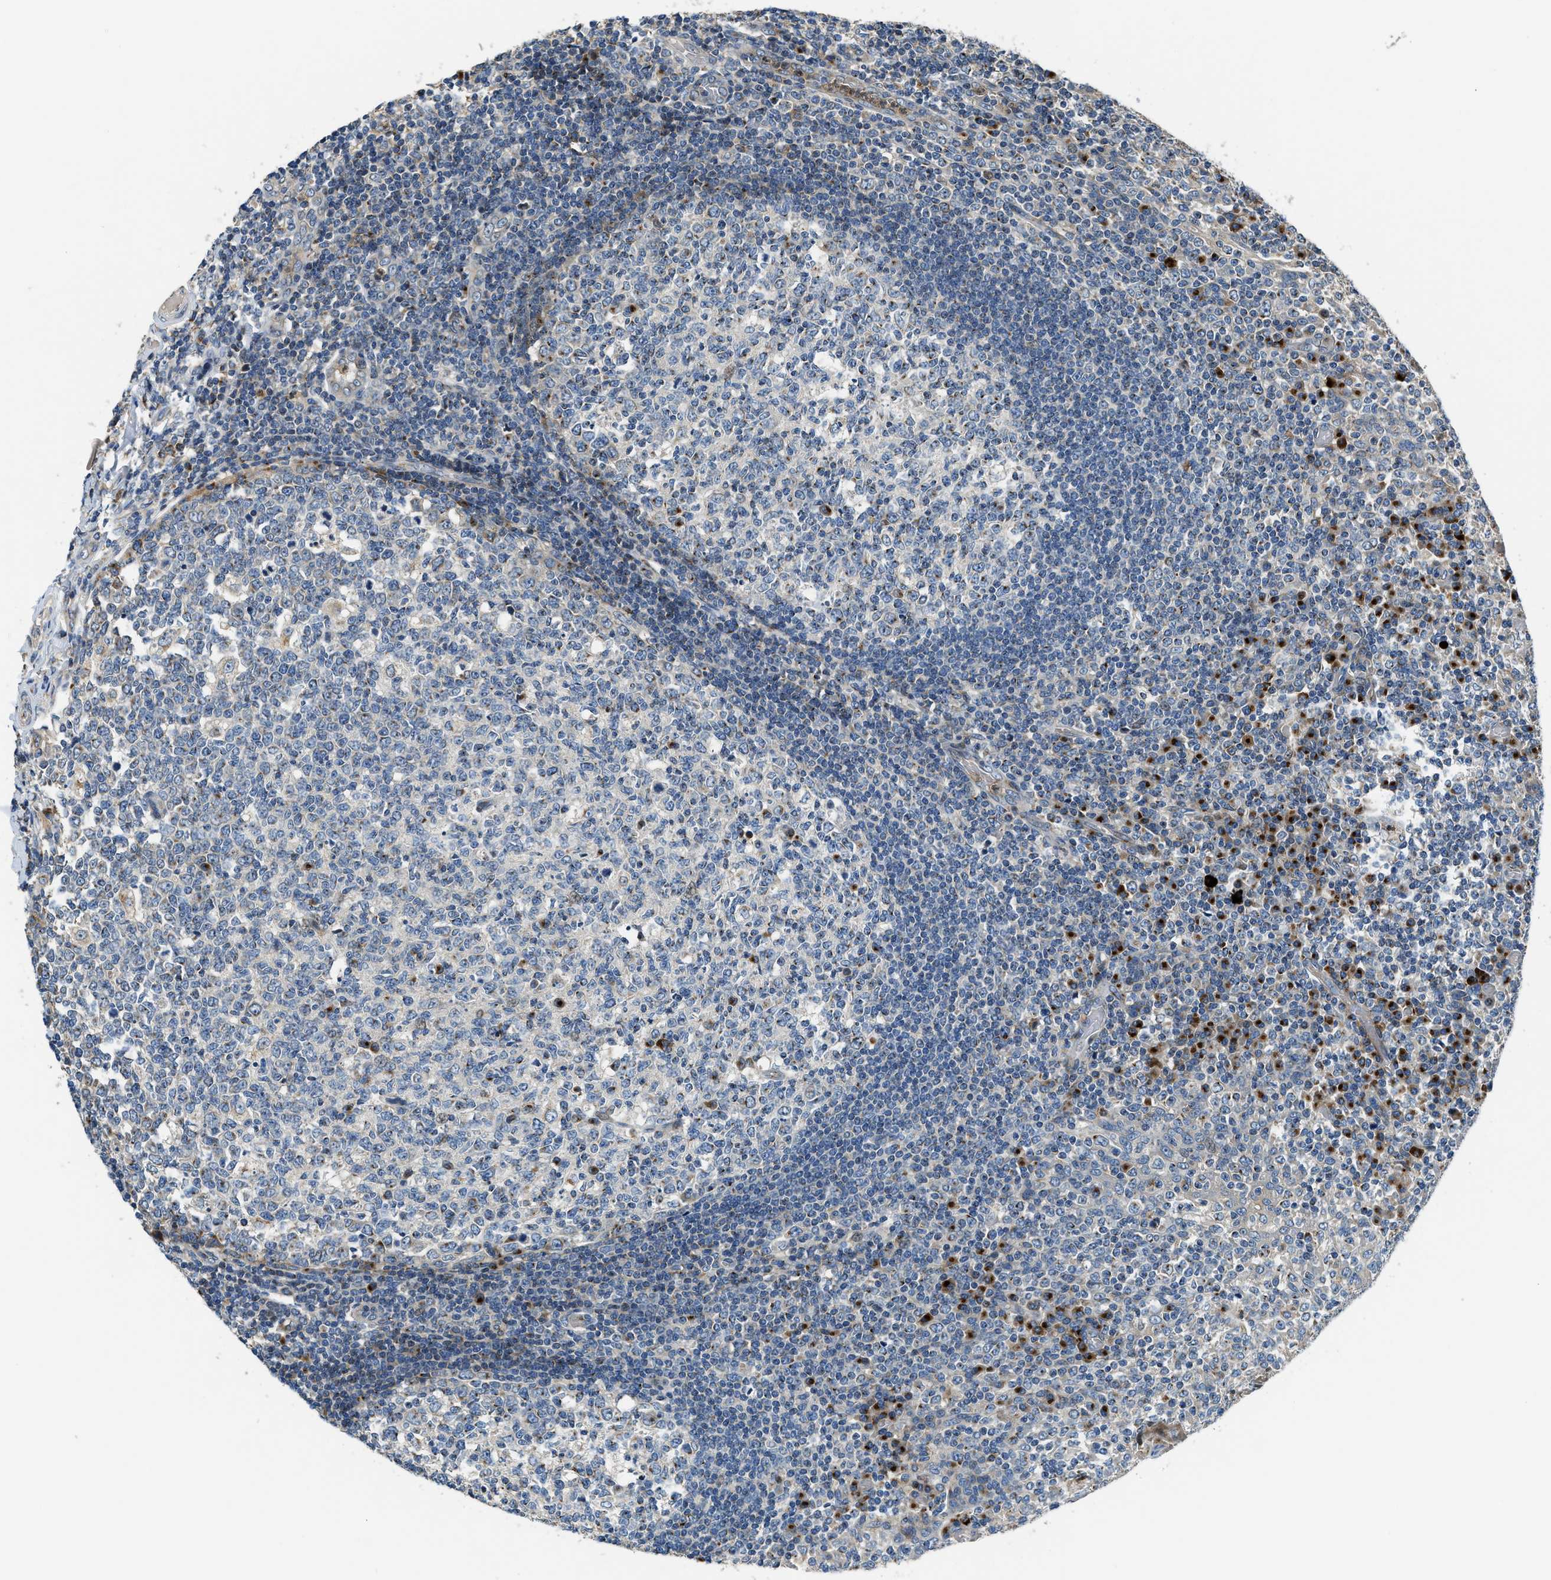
{"staining": {"intensity": "moderate", "quantity": "<25%", "location": "cytoplasmic/membranous"}, "tissue": "tonsil", "cell_type": "Germinal center cells", "image_type": "normal", "snomed": [{"axis": "morphology", "description": "Normal tissue, NOS"}, {"axis": "topography", "description": "Tonsil"}], "caption": "Immunohistochemical staining of unremarkable human tonsil demonstrates low levels of moderate cytoplasmic/membranous positivity in about <25% of germinal center cells.", "gene": "FUT8", "patient": {"sex": "female", "age": 19}}